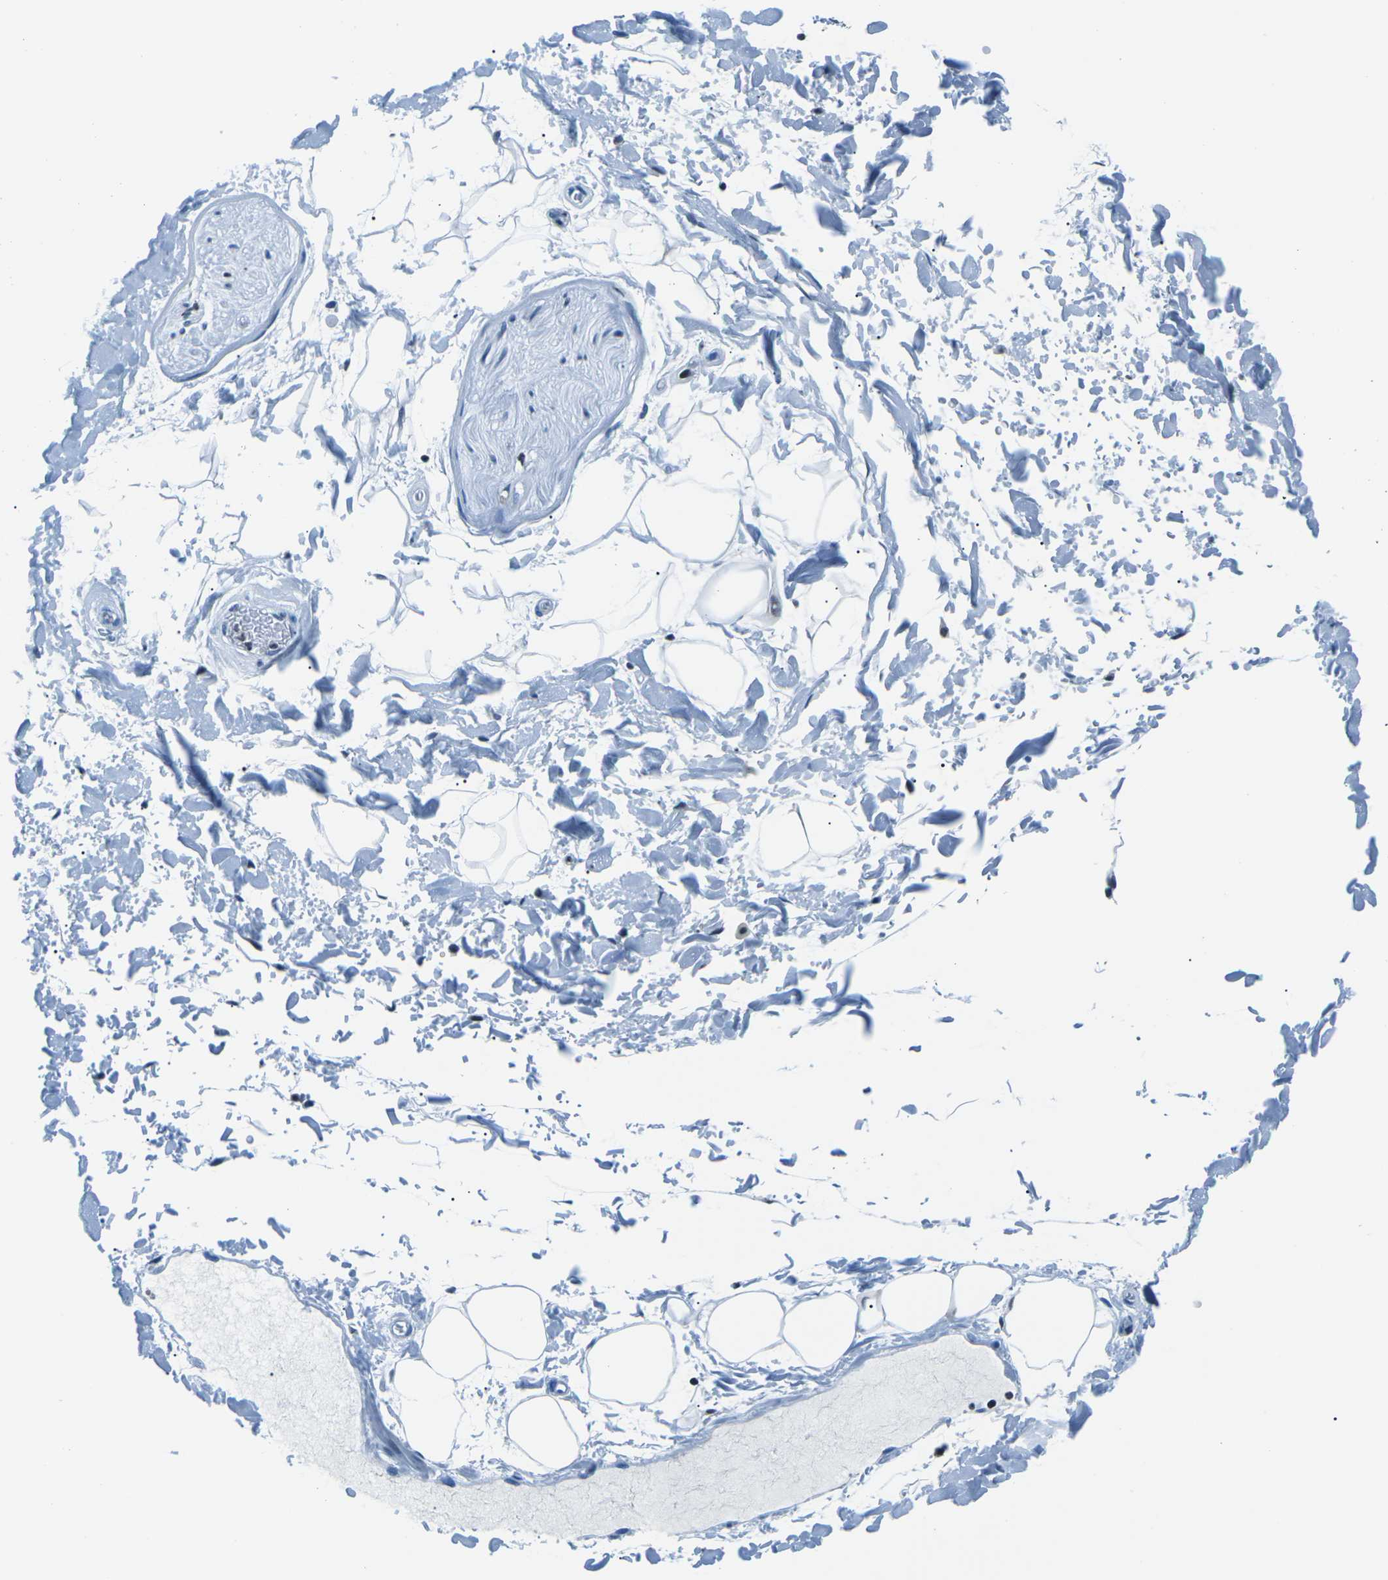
{"staining": {"intensity": "negative", "quantity": "none", "location": "none"}, "tissue": "adipose tissue", "cell_type": "Adipocytes", "image_type": "normal", "snomed": [{"axis": "morphology", "description": "Normal tissue, NOS"}, {"axis": "topography", "description": "Soft tissue"}], "caption": "A micrograph of adipose tissue stained for a protein shows no brown staining in adipocytes. The staining was performed using DAB (3,3'-diaminobenzidine) to visualize the protein expression in brown, while the nuclei were stained in blue with hematoxylin (Magnification: 20x).", "gene": "CELF2", "patient": {"sex": "male", "age": 72}}